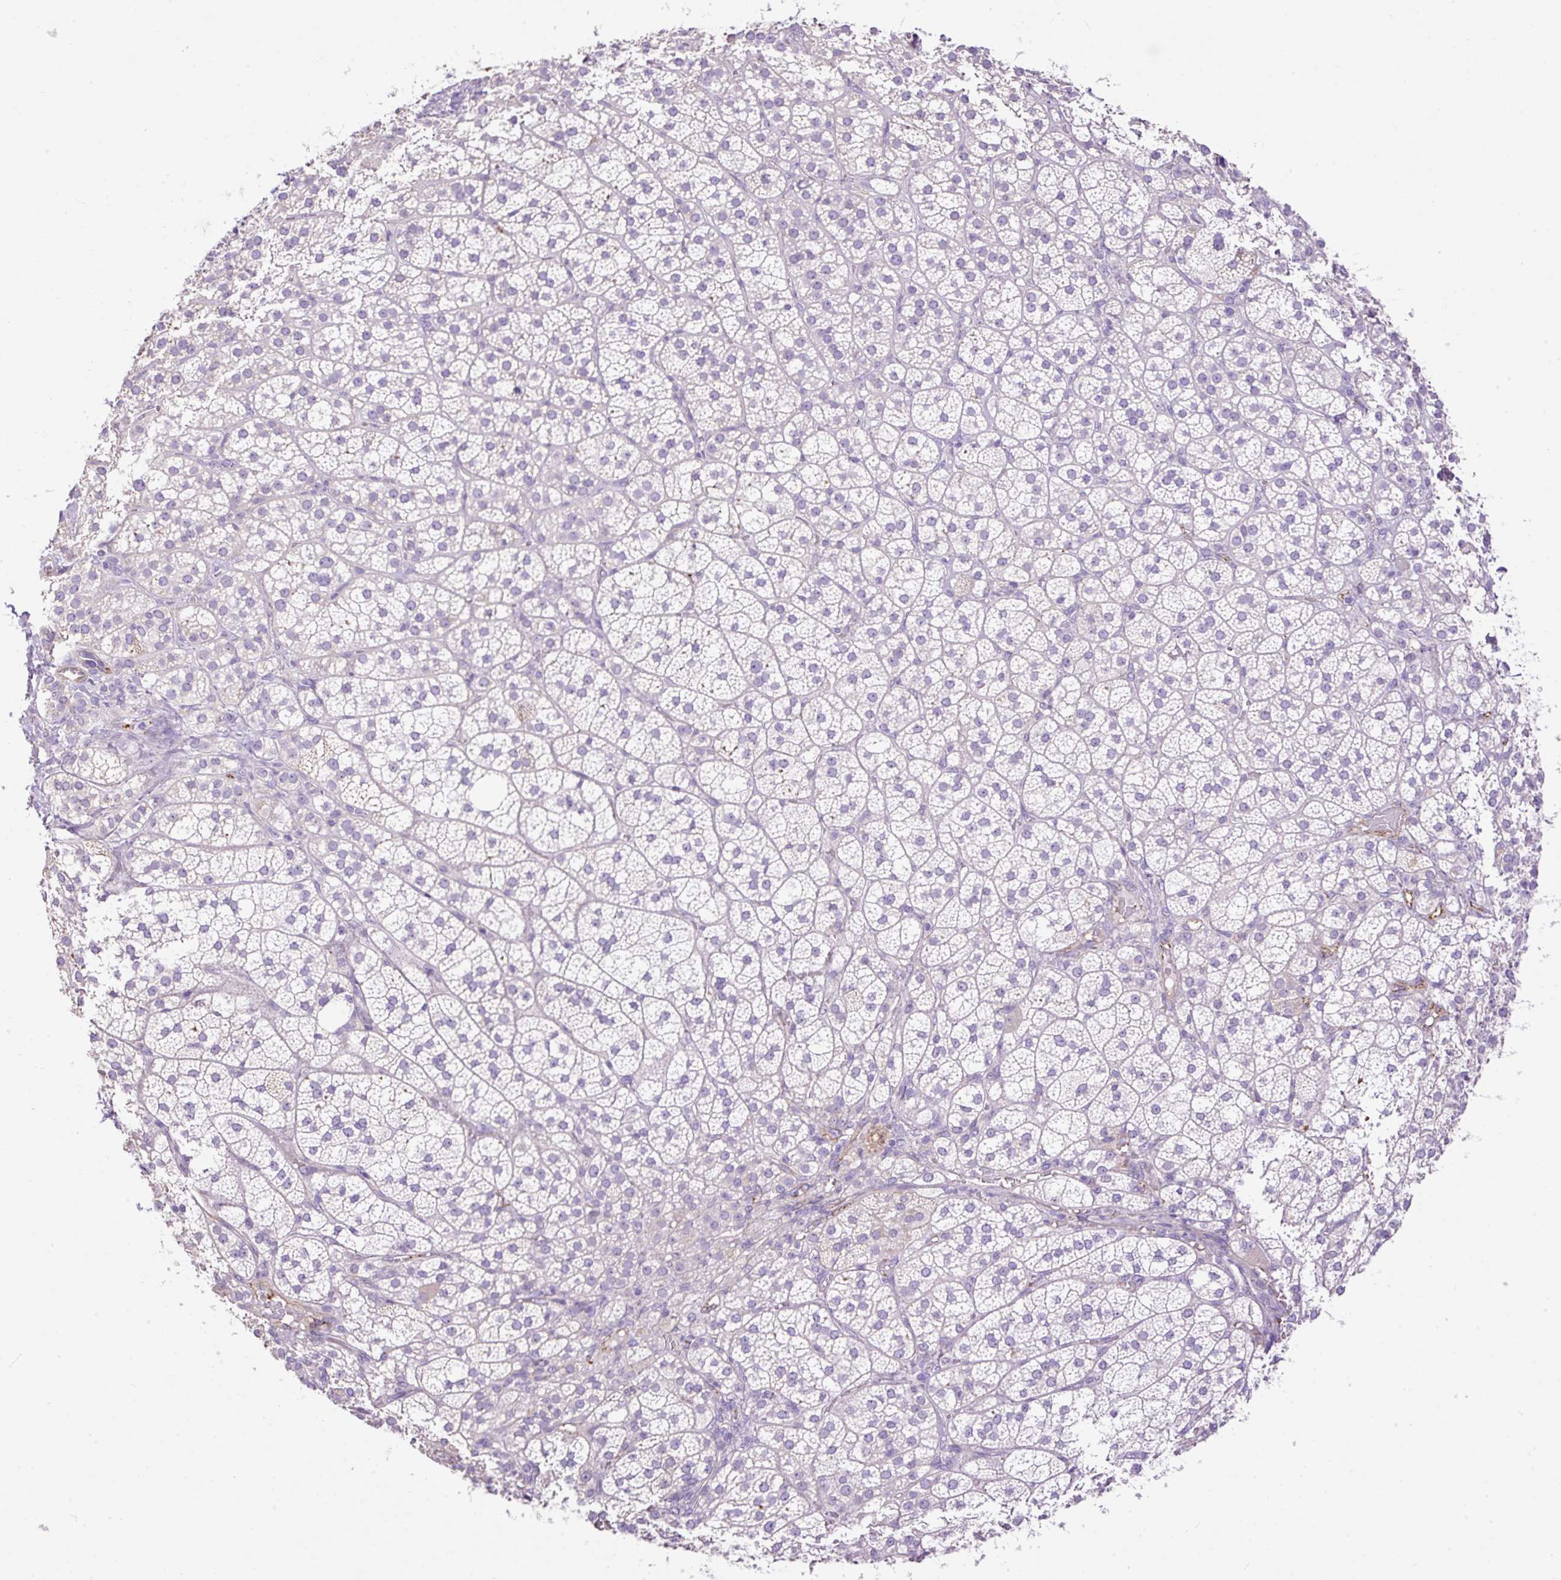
{"staining": {"intensity": "negative", "quantity": "none", "location": "none"}, "tissue": "adrenal gland", "cell_type": "Glandular cells", "image_type": "normal", "snomed": [{"axis": "morphology", "description": "Normal tissue, NOS"}, {"axis": "topography", "description": "Adrenal gland"}], "caption": "The histopathology image reveals no staining of glandular cells in unremarkable adrenal gland. The staining is performed using DAB brown chromogen with nuclei counter-stained in using hematoxylin.", "gene": "MAGEB16", "patient": {"sex": "female", "age": 60}}